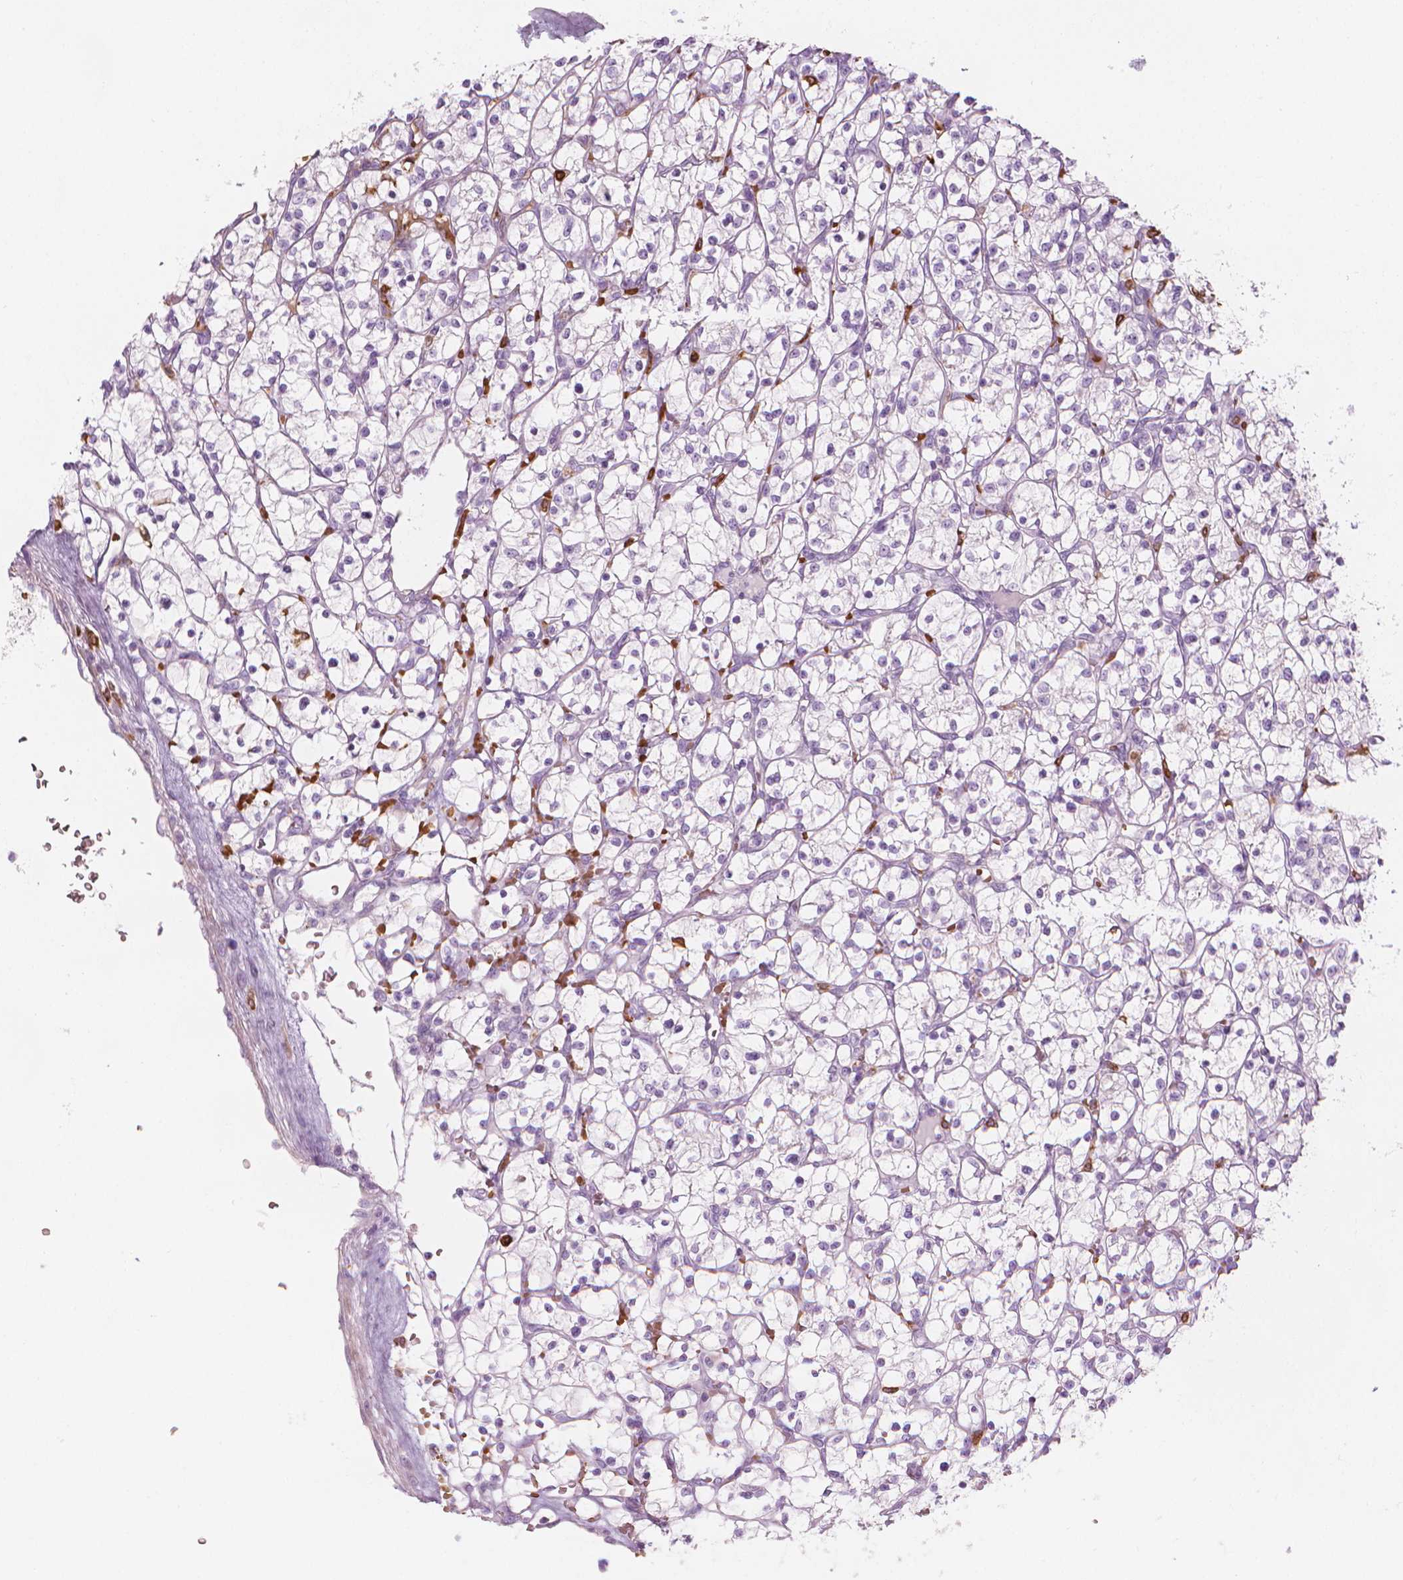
{"staining": {"intensity": "negative", "quantity": "none", "location": "none"}, "tissue": "renal cancer", "cell_type": "Tumor cells", "image_type": "cancer", "snomed": [{"axis": "morphology", "description": "Adenocarcinoma, NOS"}, {"axis": "topography", "description": "Kidney"}], "caption": "An image of human renal cancer (adenocarcinoma) is negative for staining in tumor cells.", "gene": "CES1", "patient": {"sex": "female", "age": 64}}